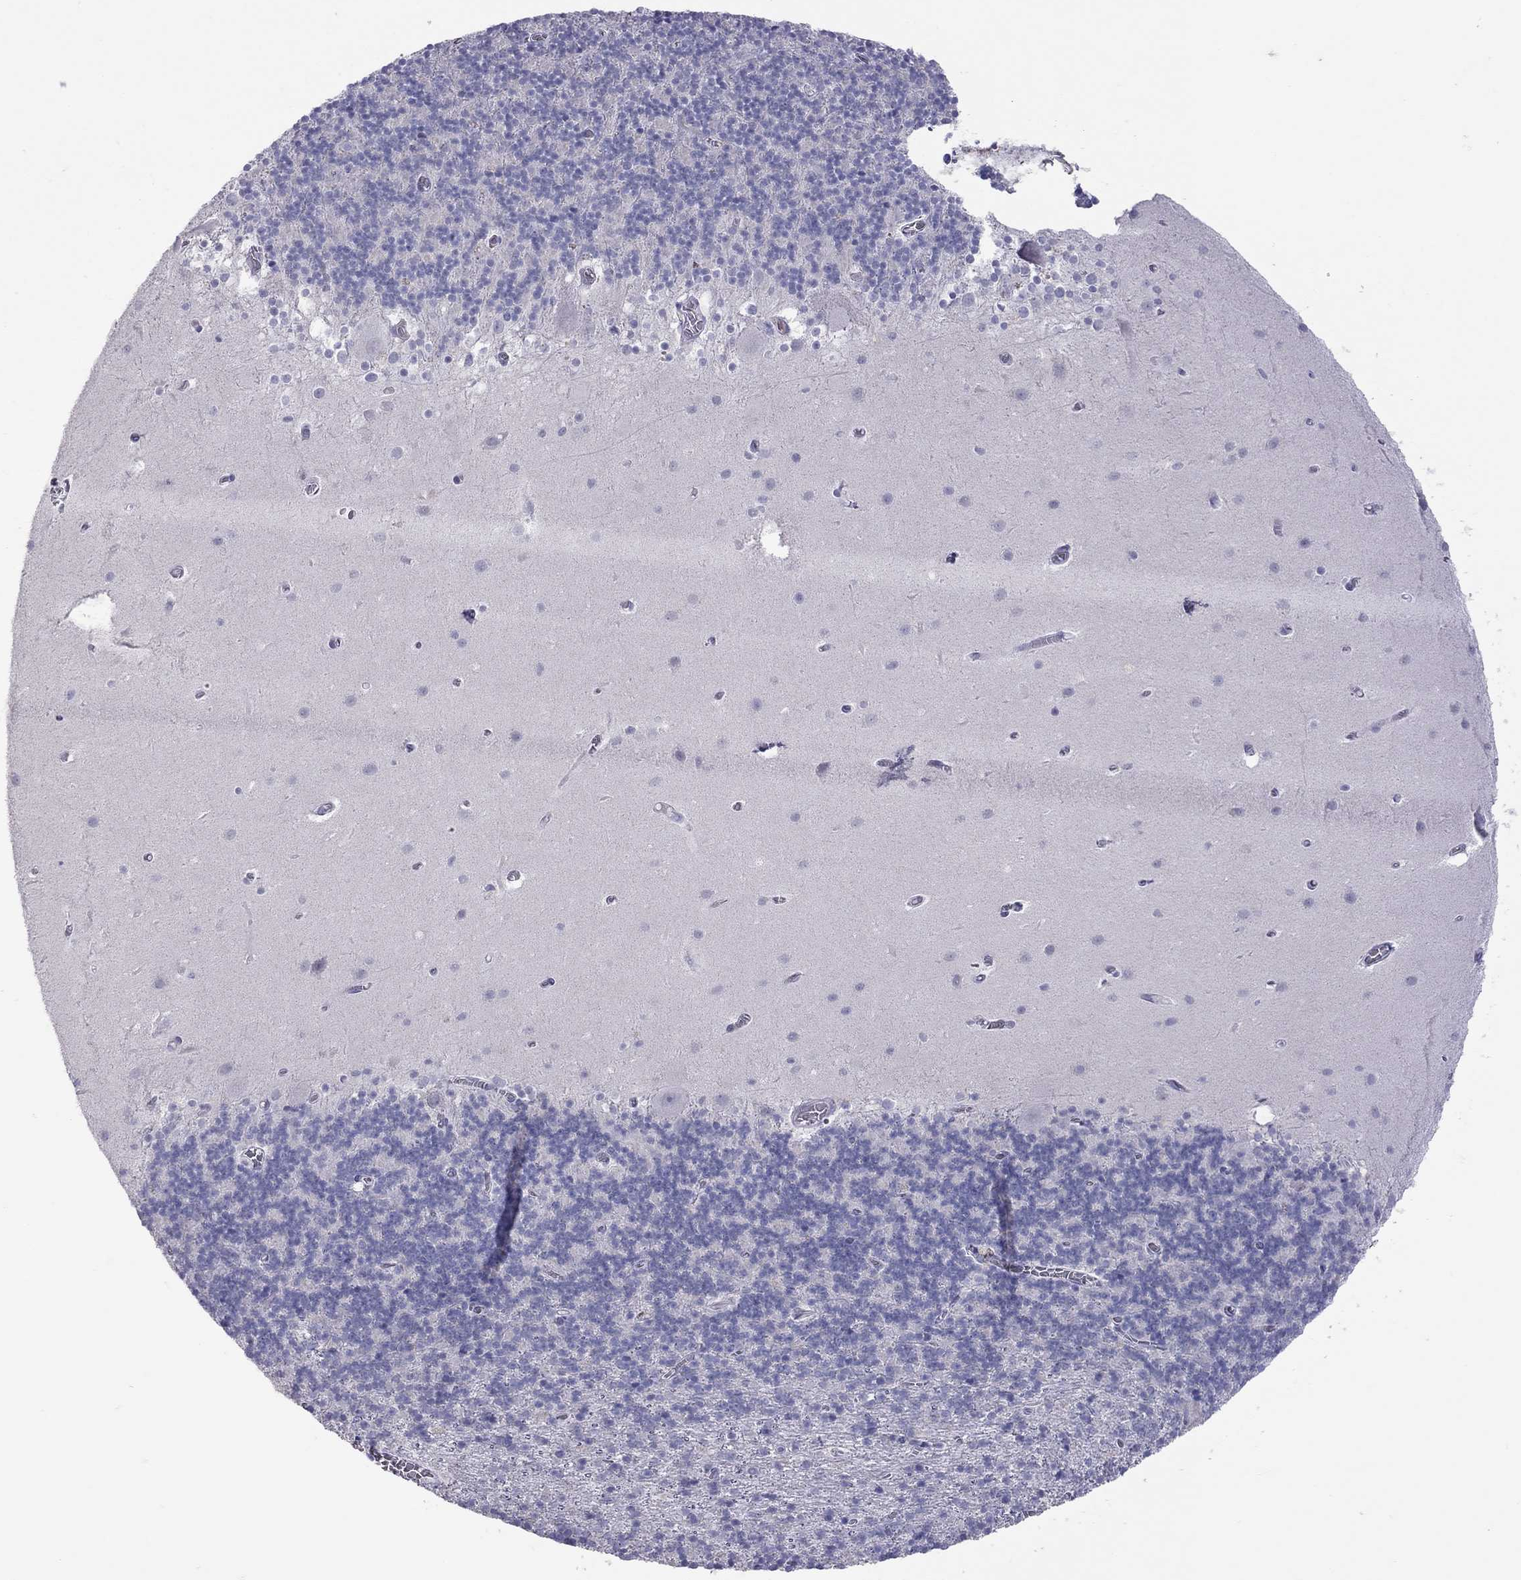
{"staining": {"intensity": "negative", "quantity": "none", "location": "none"}, "tissue": "cerebellum", "cell_type": "Cells in granular layer", "image_type": "normal", "snomed": [{"axis": "morphology", "description": "Normal tissue, NOS"}, {"axis": "topography", "description": "Cerebellum"}], "caption": "DAB immunohistochemical staining of unremarkable cerebellum shows no significant positivity in cells in granular layer. (Immunohistochemistry (ihc), brightfield microscopy, high magnification).", "gene": "MUC16", "patient": {"sex": "male", "age": 70}}